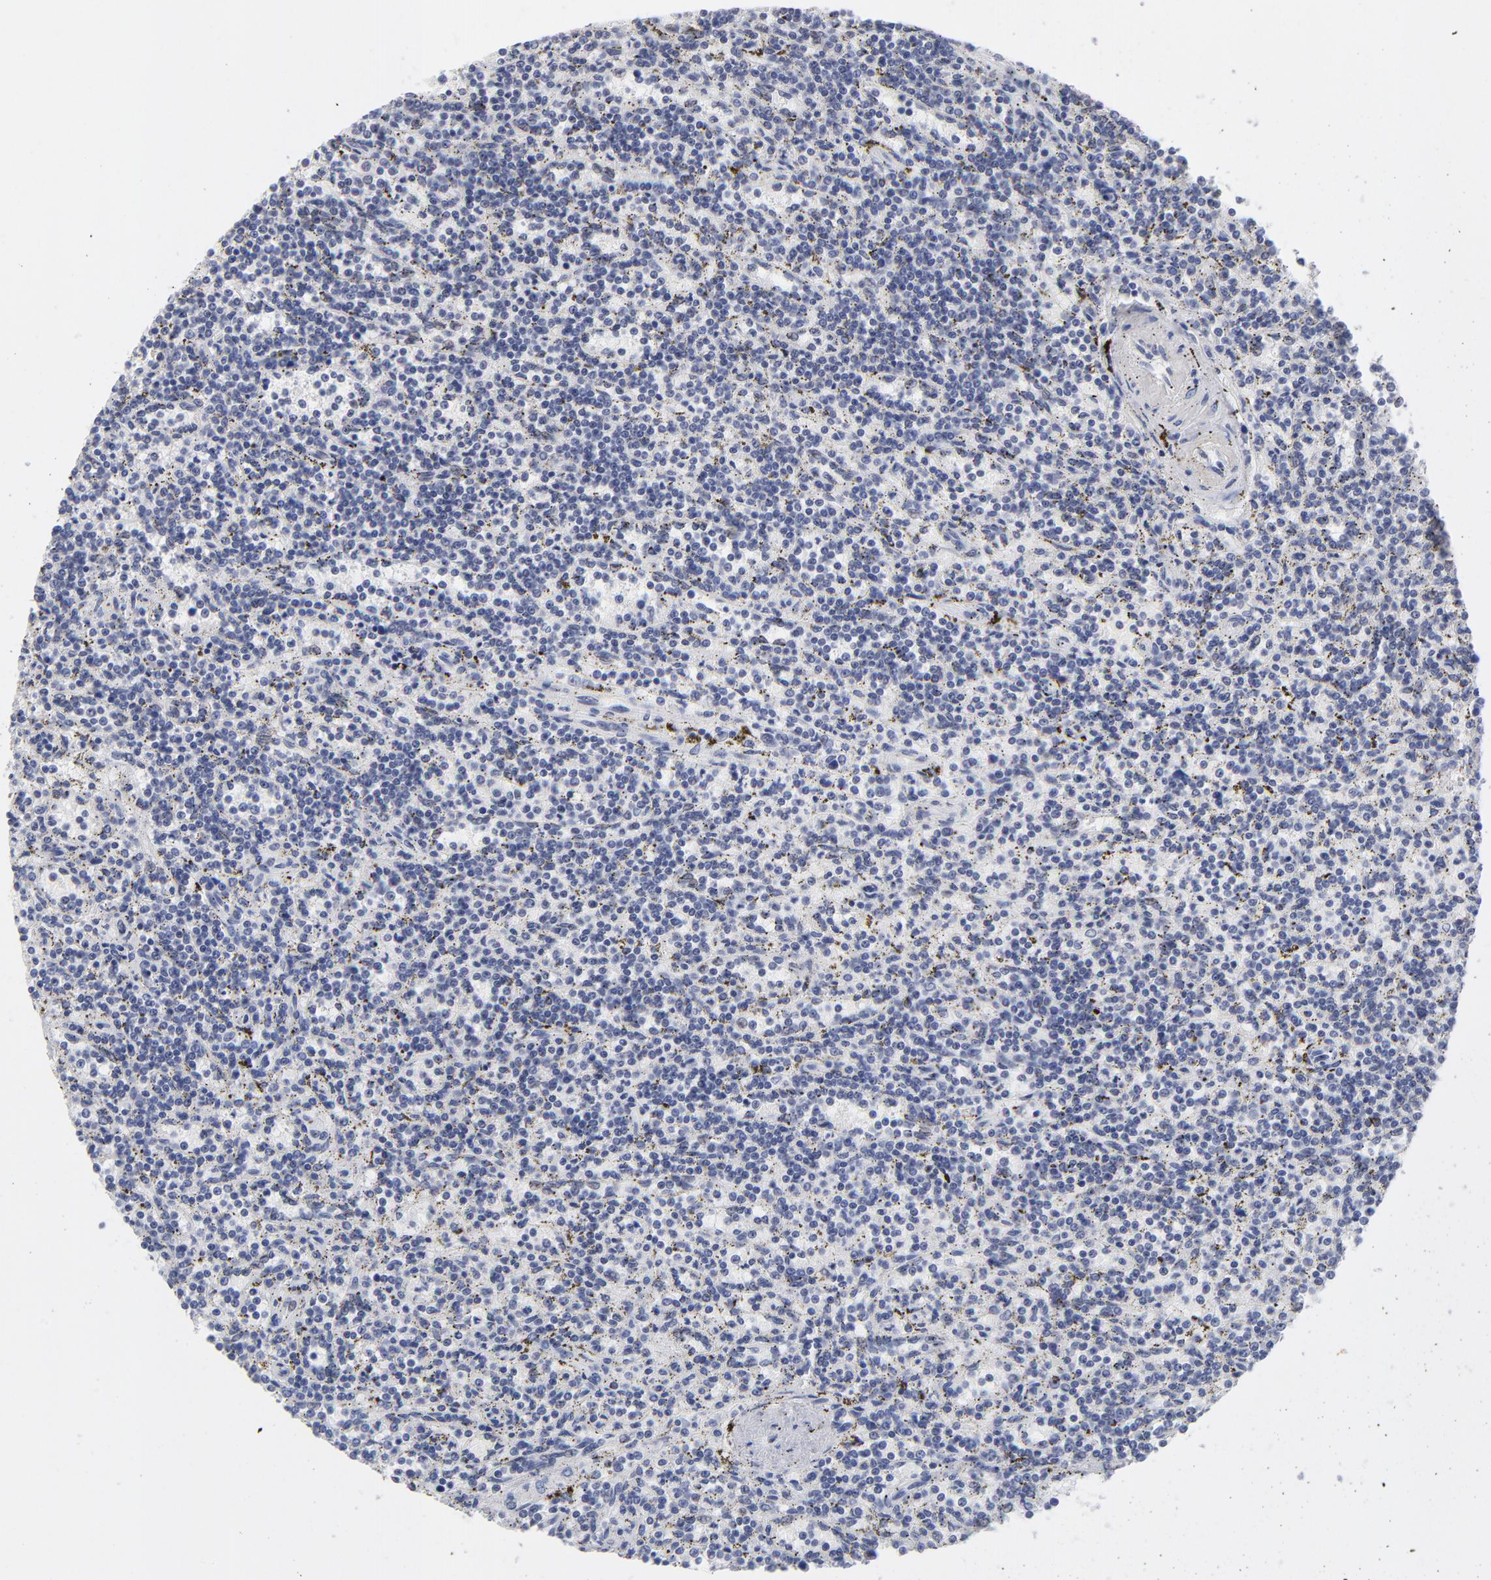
{"staining": {"intensity": "negative", "quantity": "none", "location": "none"}, "tissue": "lymphoma", "cell_type": "Tumor cells", "image_type": "cancer", "snomed": [{"axis": "morphology", "description": "Malignant lymphoma, non-Hodgkin's type, Low grade"}, {"axis": "topography", "description": "Spleen"}], "caption": "Human low-grade malignant lymphoma, non-Hodgkin's type stained for a protein using immunohistochemistry (IHC) exhibits no staining in tumor cells.", "gene": "SNRPB", "patient": {"sex": "male", "age": 73}}